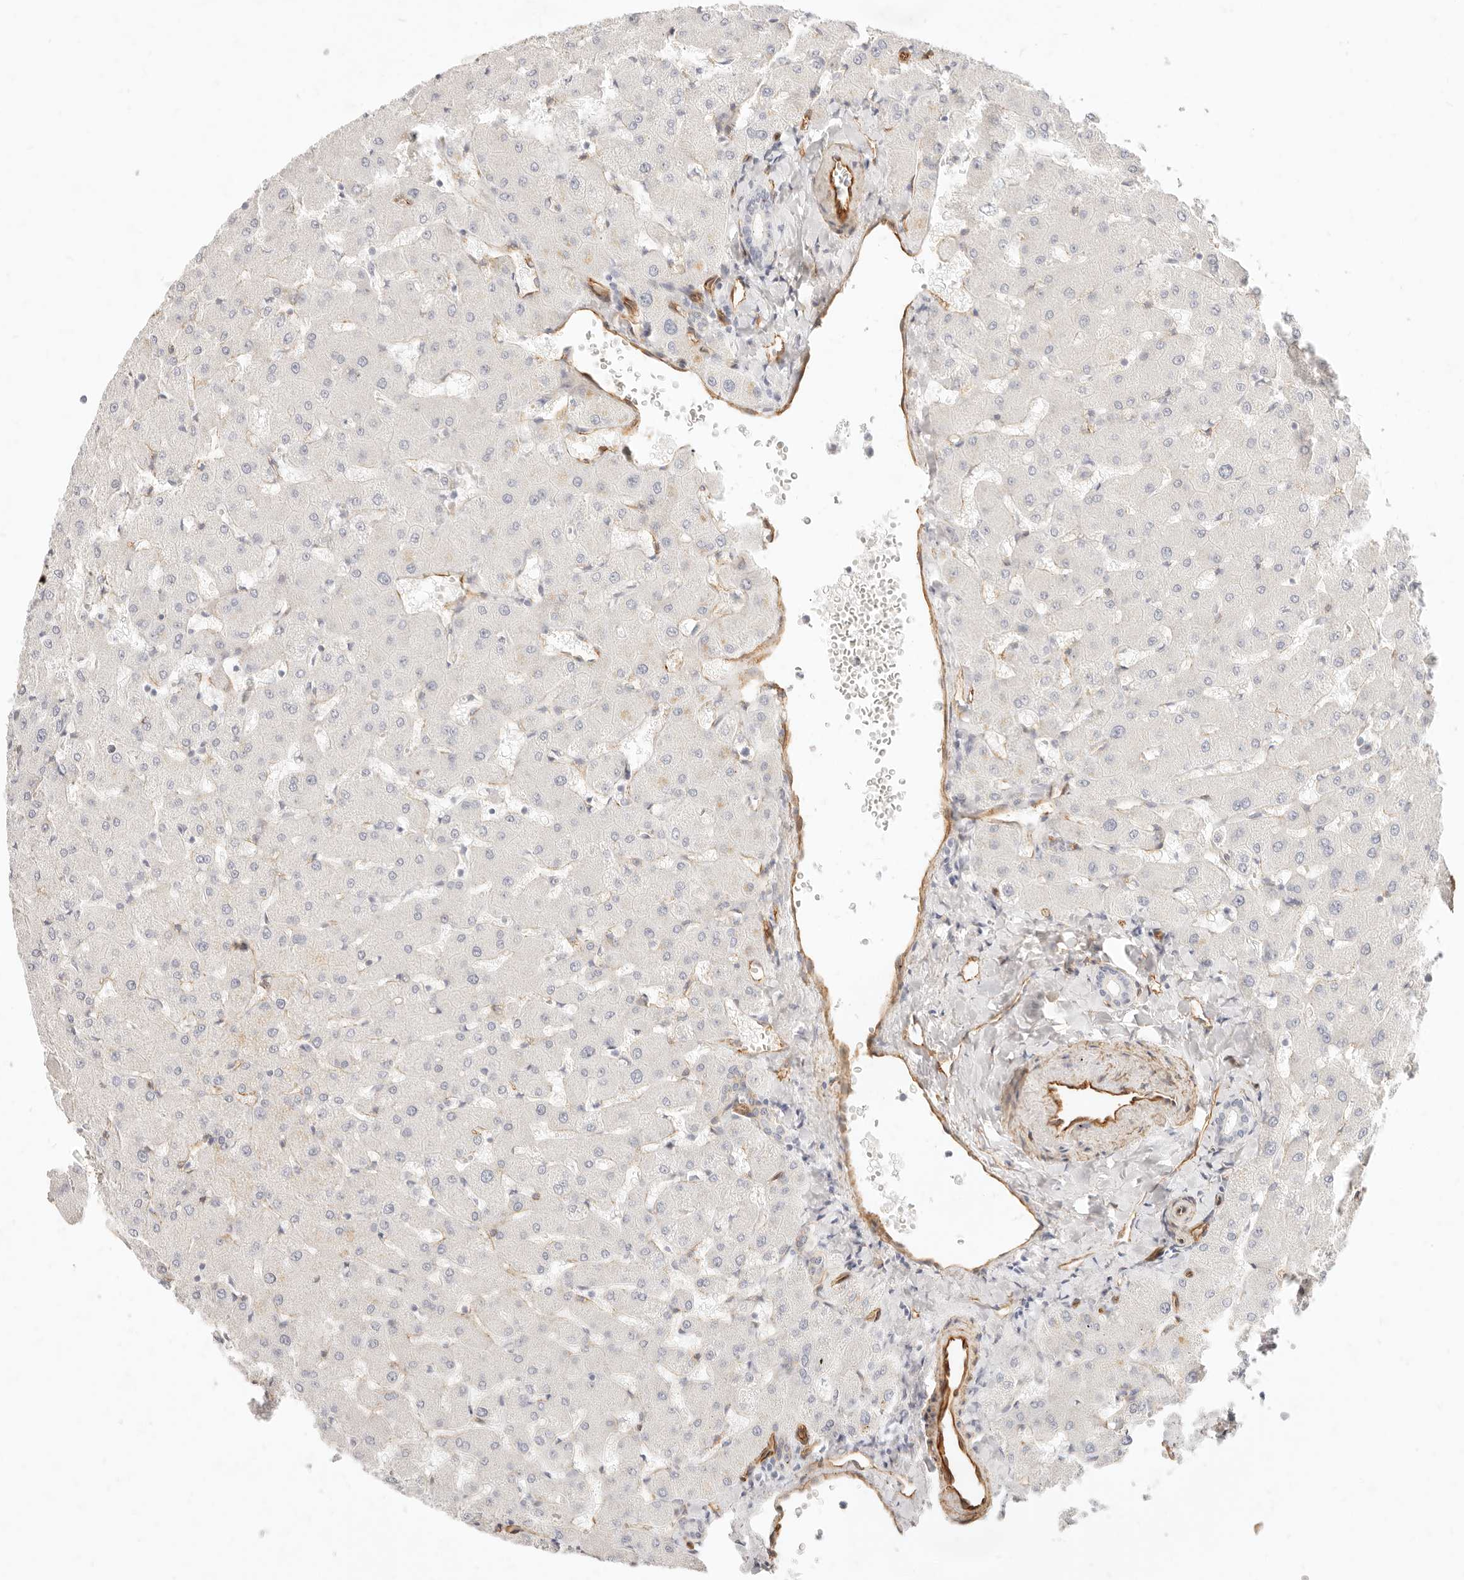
{"staining": {"intensity": "negative", "quantity": "none", "location": "none"}, "tissue": "liver", "cell_type": "Cholangiocytes", "image_type": "normal", "snomed": [{"axis": "morphology", "description": "Normal tissue, NOS"}, {"axis": "topography", "description": "Liver"}], "caption": "IHC of unremarkable liver exhibits no positivity in cholangiocytes. Nuclei are stained in blue.", "gene": "NUS1", "patient": {"sex": "female", "age": 63}}